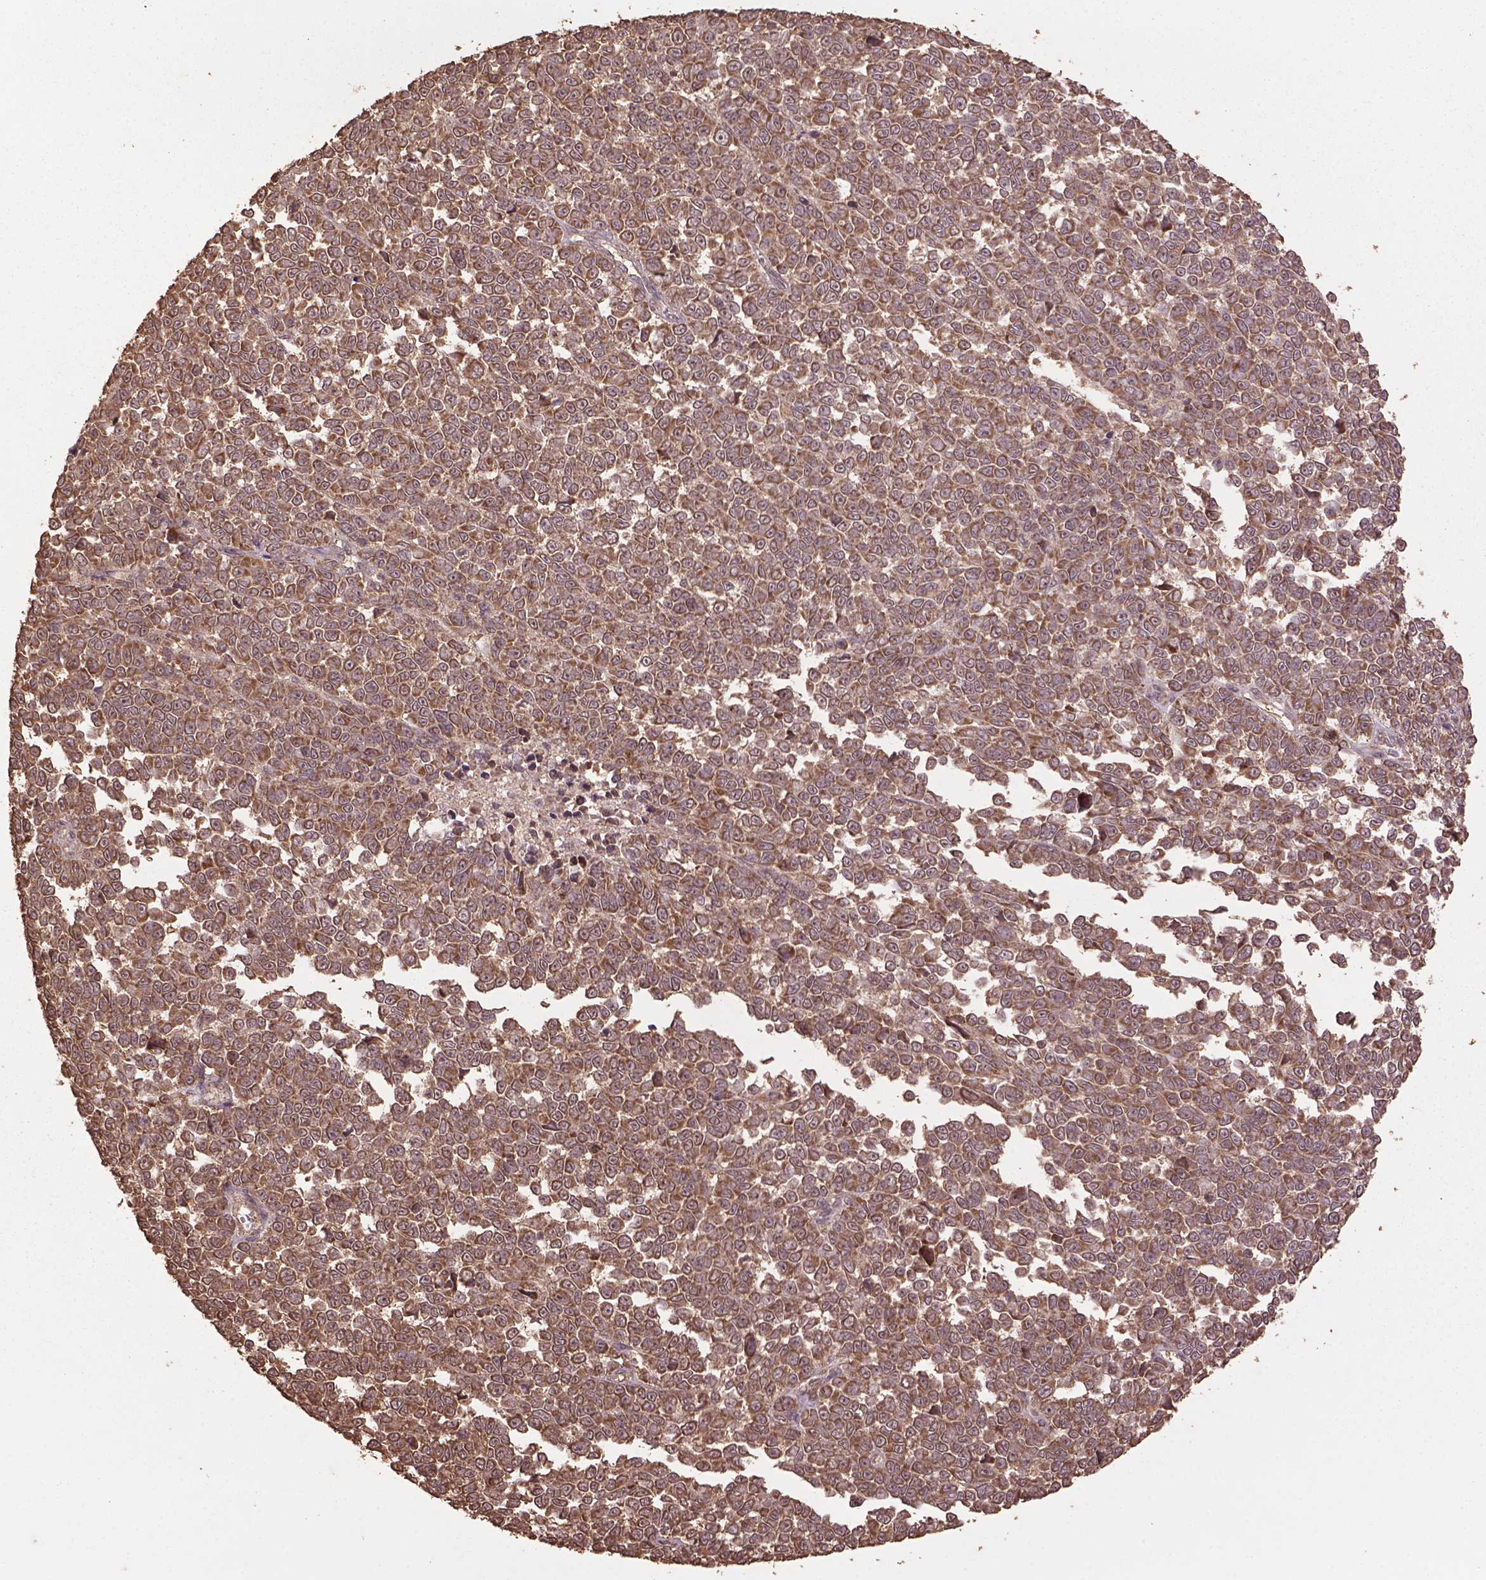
{"staining": {"intensity": "moderate", "quantity": ">75%", "location": "cytoplasmic/membranous"}, "tissue": "melanoma", "cell_type": "Tumor cells", "image_type": "cancer", "snomed": [{"axis": "morphology", "description": "Malignant melanoma, NOS"}, {"axis": "topography", "description": "Skin"}], "caption": "Immunohistochemistry image of human melanoma stained for a protein (brown), which reveals medium levels of moderate cytoplasmic/membranous positivity in approximately >75% of tumor cells.", "gene": "BABAM1", "patient": {"sex": "female", "age": 95}}